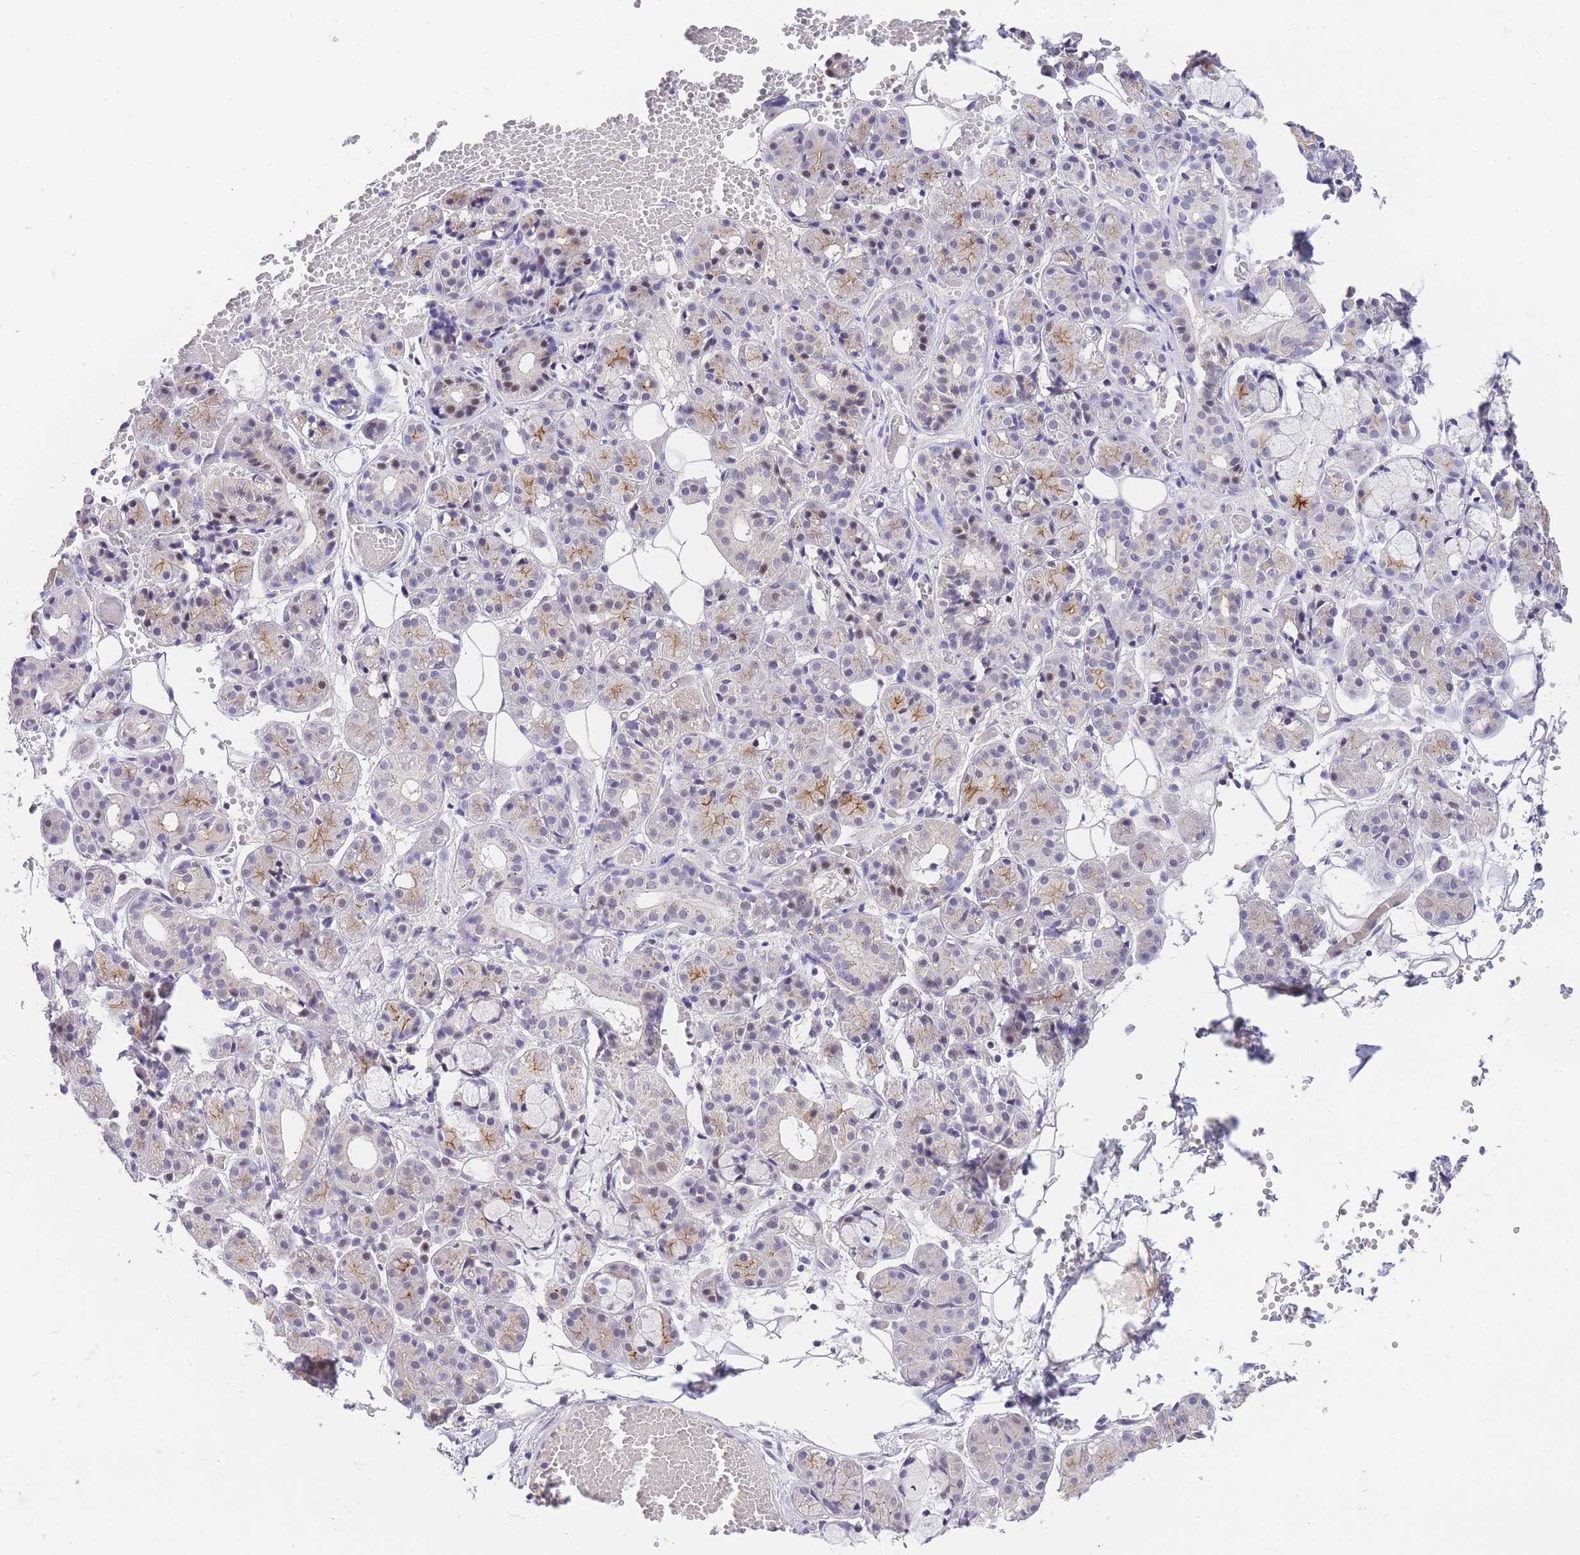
{"staining": {"intensity": "moderate", "quantity": "<25%", "location": "cytoplasmic/membranous"}, "tissue": "salivary gland", "cell_type": "Glandular cells", "image_type": "normal", "snomed": [{"axis": "morphology", "description": "Normal tissue, NOS"}, {"axis": "topography", "description": "Salivary gland"}], "caption": "IHC of normal human salivary gland reveals low levels of moderate cytoplasmic/membranous positivity in about <25% of glandular cells. (DAB (3,3'-diaminobenzidine) IHC with brightfield microscopy, high magnification).", "gene": "SLC35F2", "patient": {"sex": "male", "age": 63}}